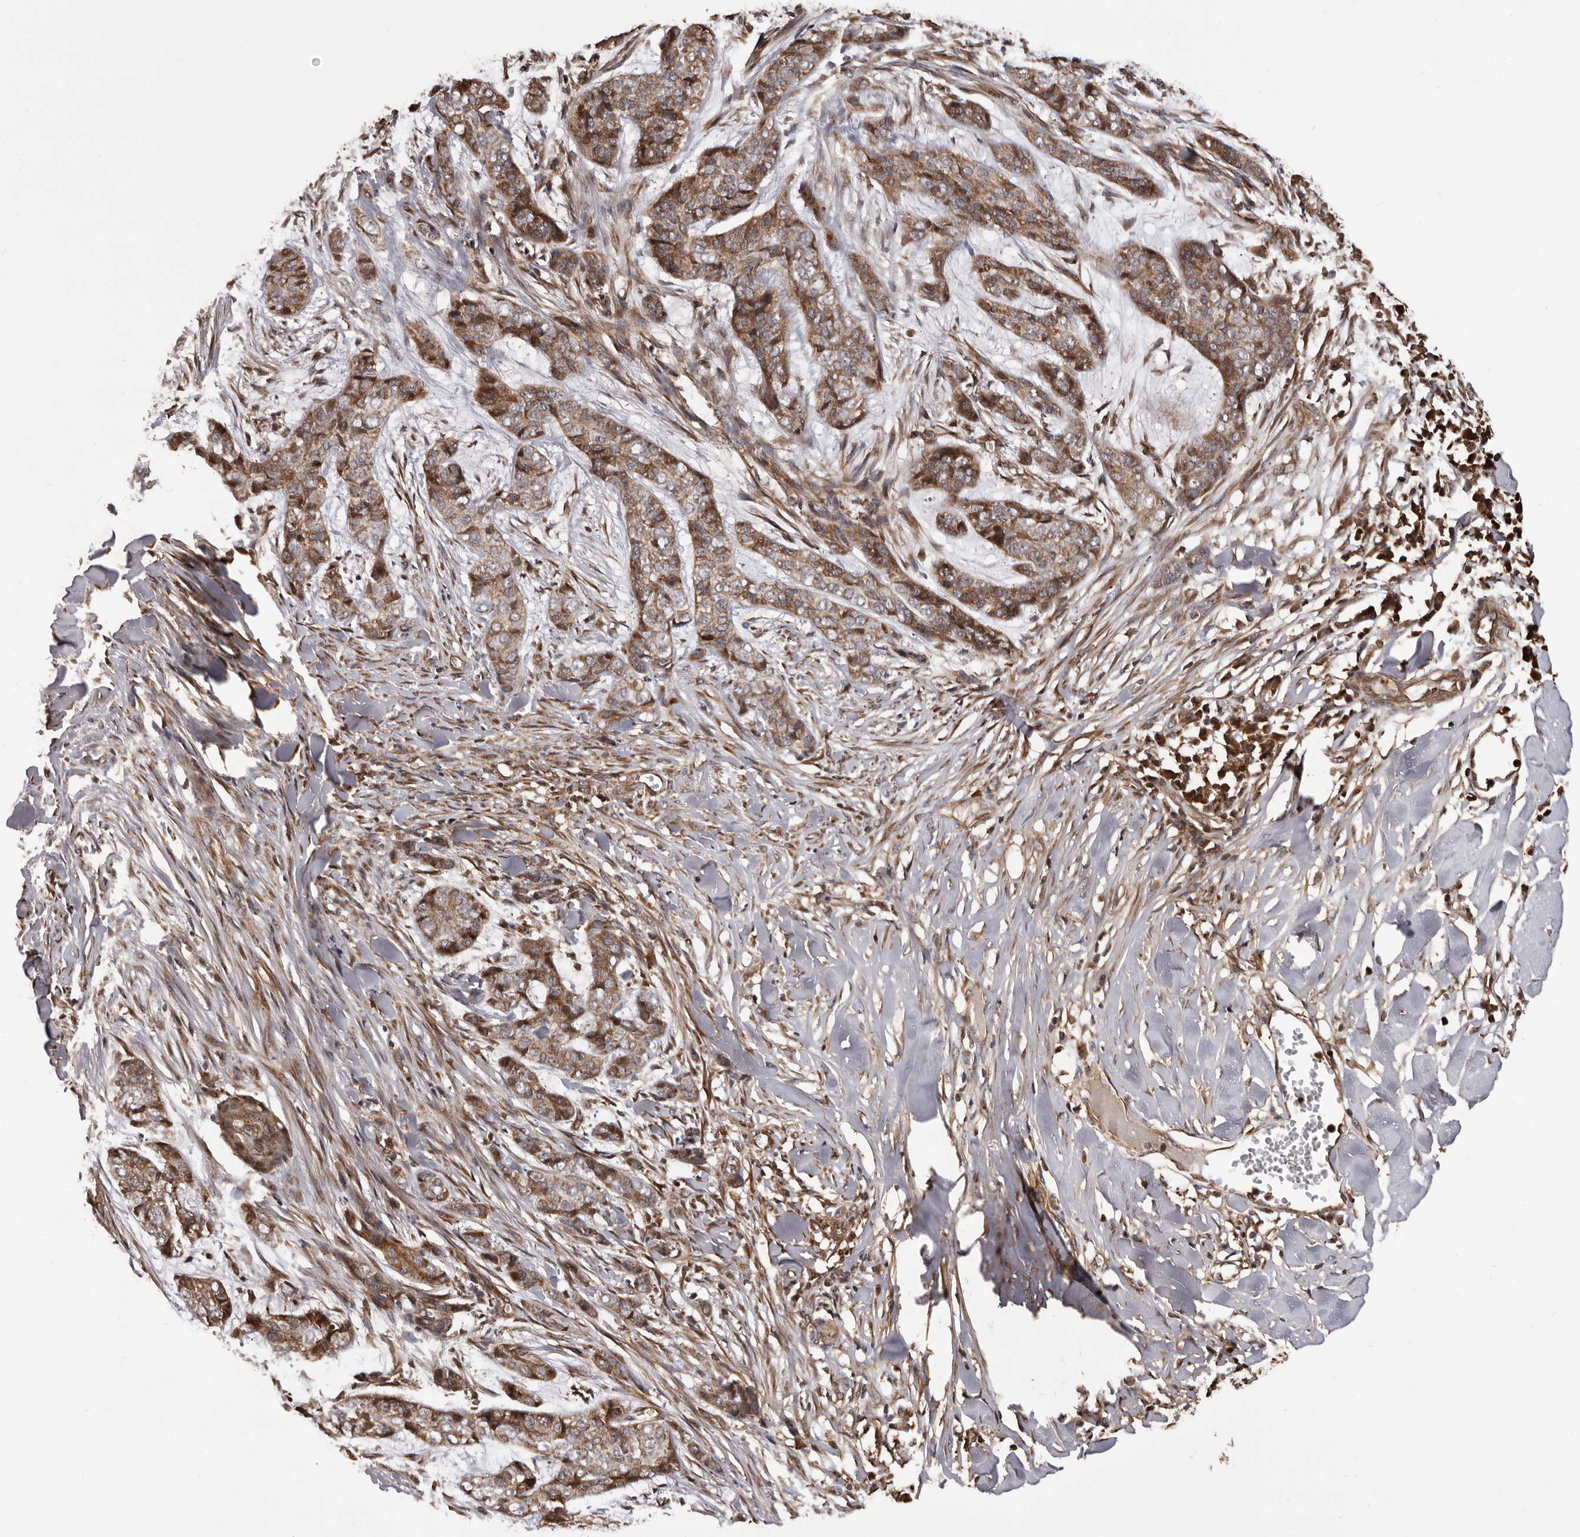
{"staining": {"intensity": "moderate", "quantity": ">75%", "location": "cytoplasmic/membranous"}, "tissue": "skin cancer", "cell_type": "Tumor cells", "image_type": "cancer", "snomed": [{"axis": "morphology", "description": "Basal cell carcinoma"}, {"axis": "topography", "description": "Skin"}], "caption": "Immunohistochemical staining of skin cancer (basal cell carcinoma) shows medium levels of moderate cytoplasmic/membranous protein expression in approximately >75% of tumor cells.", "gene": "ADAMTS2", "patient": {"sex": "female", "age": 64}}